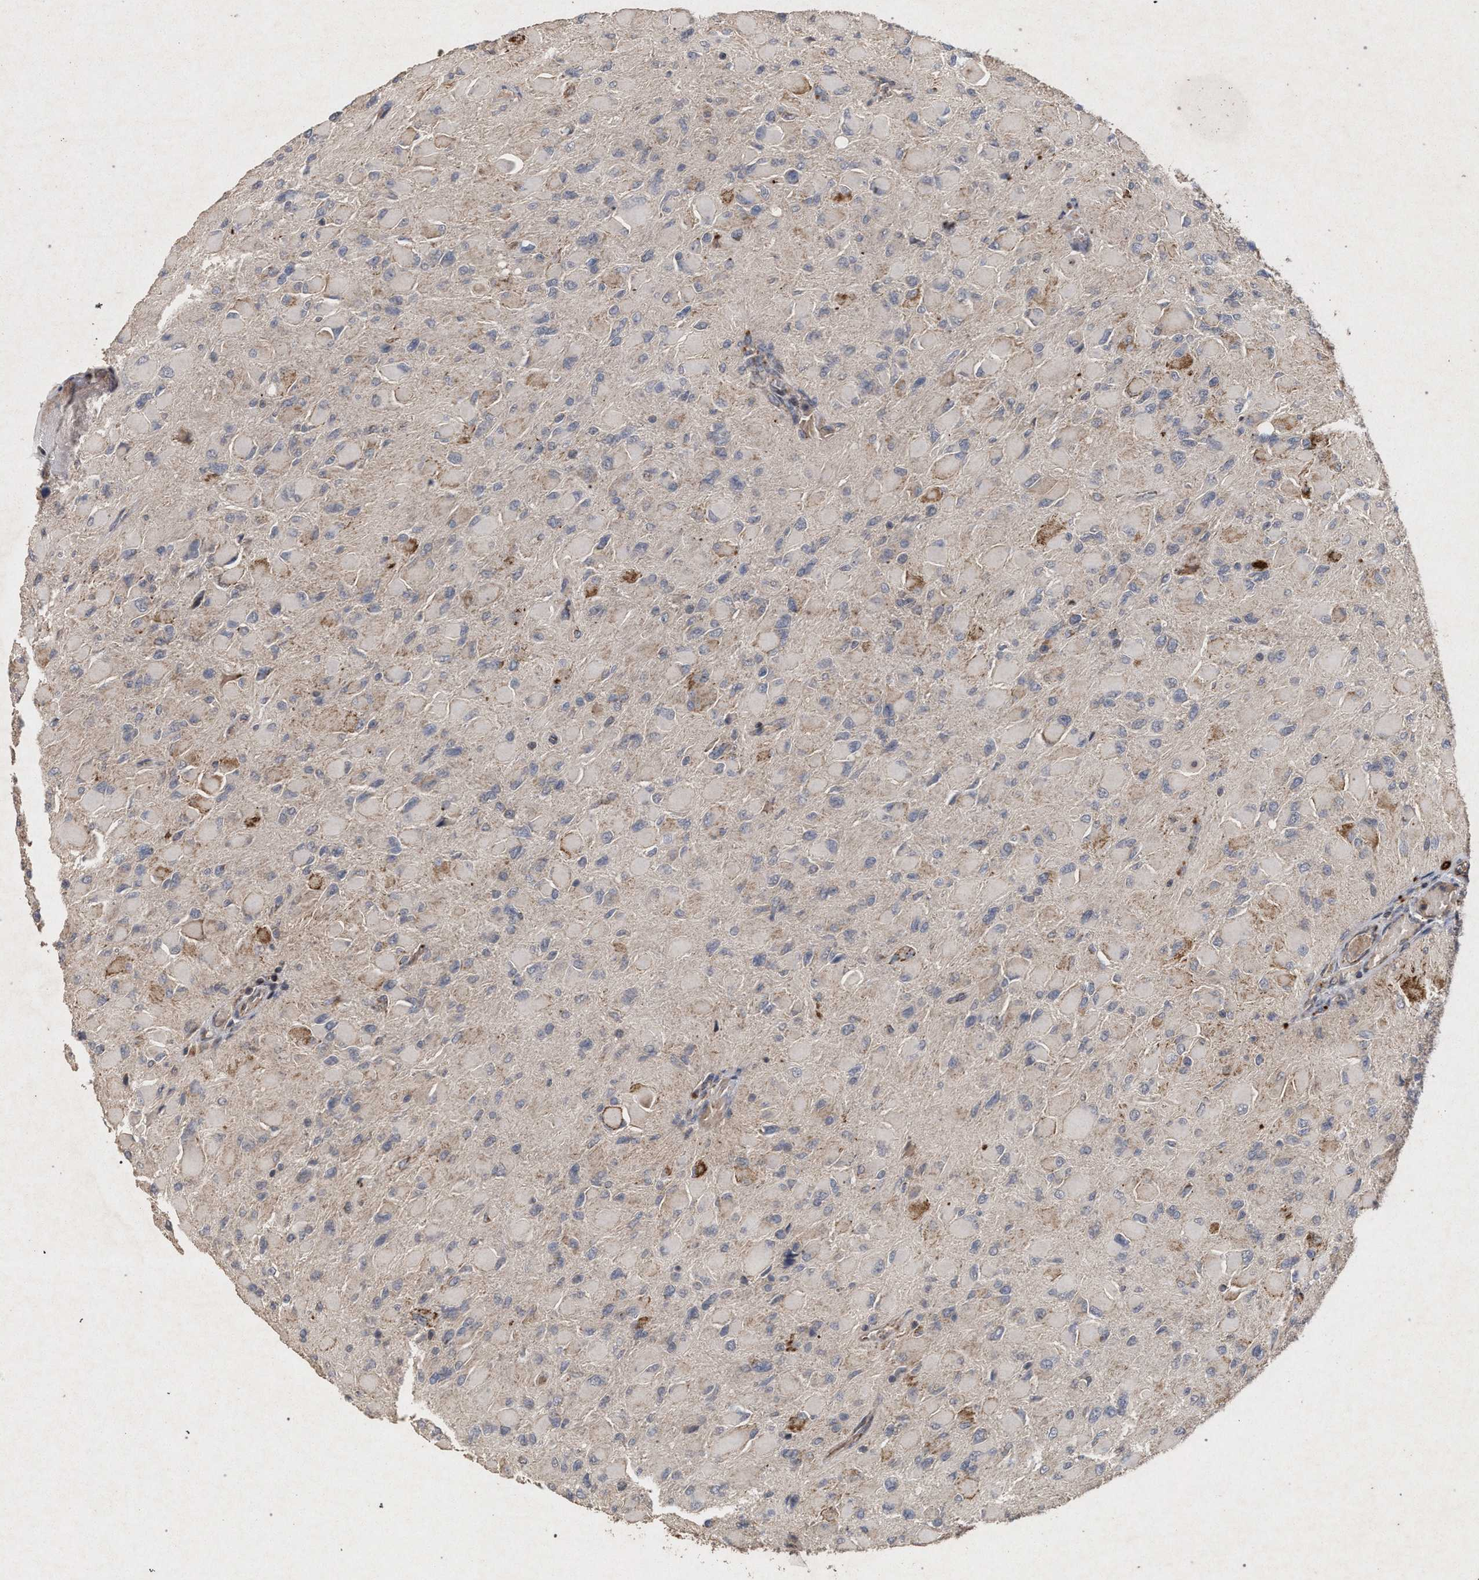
{"staining": {"intensity": "weak", "quantity": "<25%", "location": "cytoplasmic/membranous"}, "tissue": "glioma", "cell_type": "Tumor cells", "image_type": "cancer", "snomed": [{"axis": "morphology", "description": "Glioma, malignant, High grade"}, {"axis": "topography", "description": "Cerebral cortex"}], "caption": "A micrograph of human glioma is negative for staining in tumor cells.", "gene": "PKD2L1", "patient": {"sex": "female", "age": 36}}